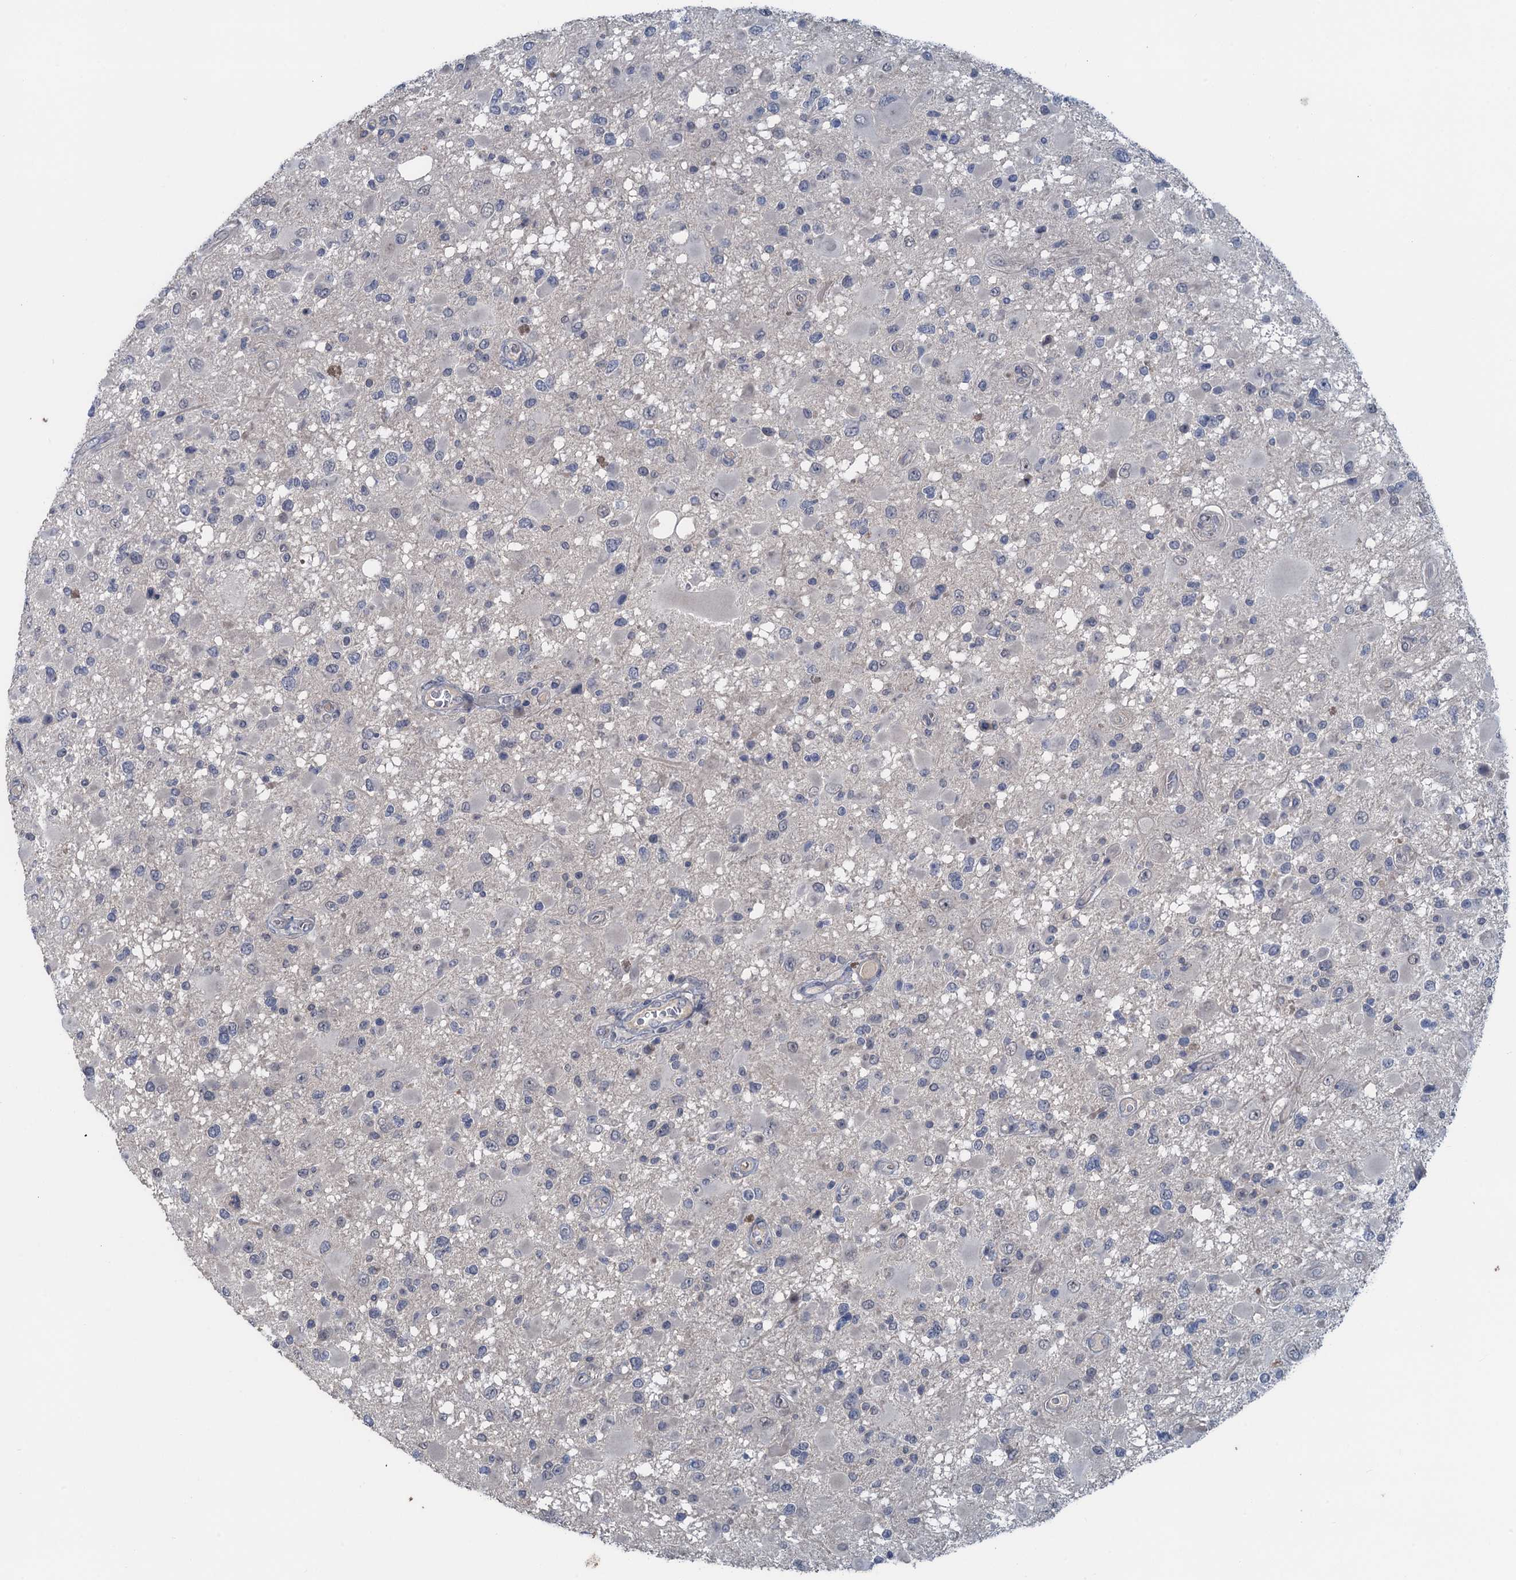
{"staining": {"intensity": "negative", "quantity": "none", "location": "none"}, "tissue": "glioma", "cell_type": "Tumor cells", "image_type": "cancer", "snomed": [{"axis": "morphology", "description": "Glioma, malignant, High grade"}, {"axis": "topography", "description": "Brain"}], "caption": "High magnification brightfield microscopy of glioma stained with DAB (3,3'-diaminobenzidine) (brown) and counterstained with hematoxylin (blue): tumor cells show no significant expression.", "gene": "MYO16", "patient": {"sex": "male", "age": 53}}